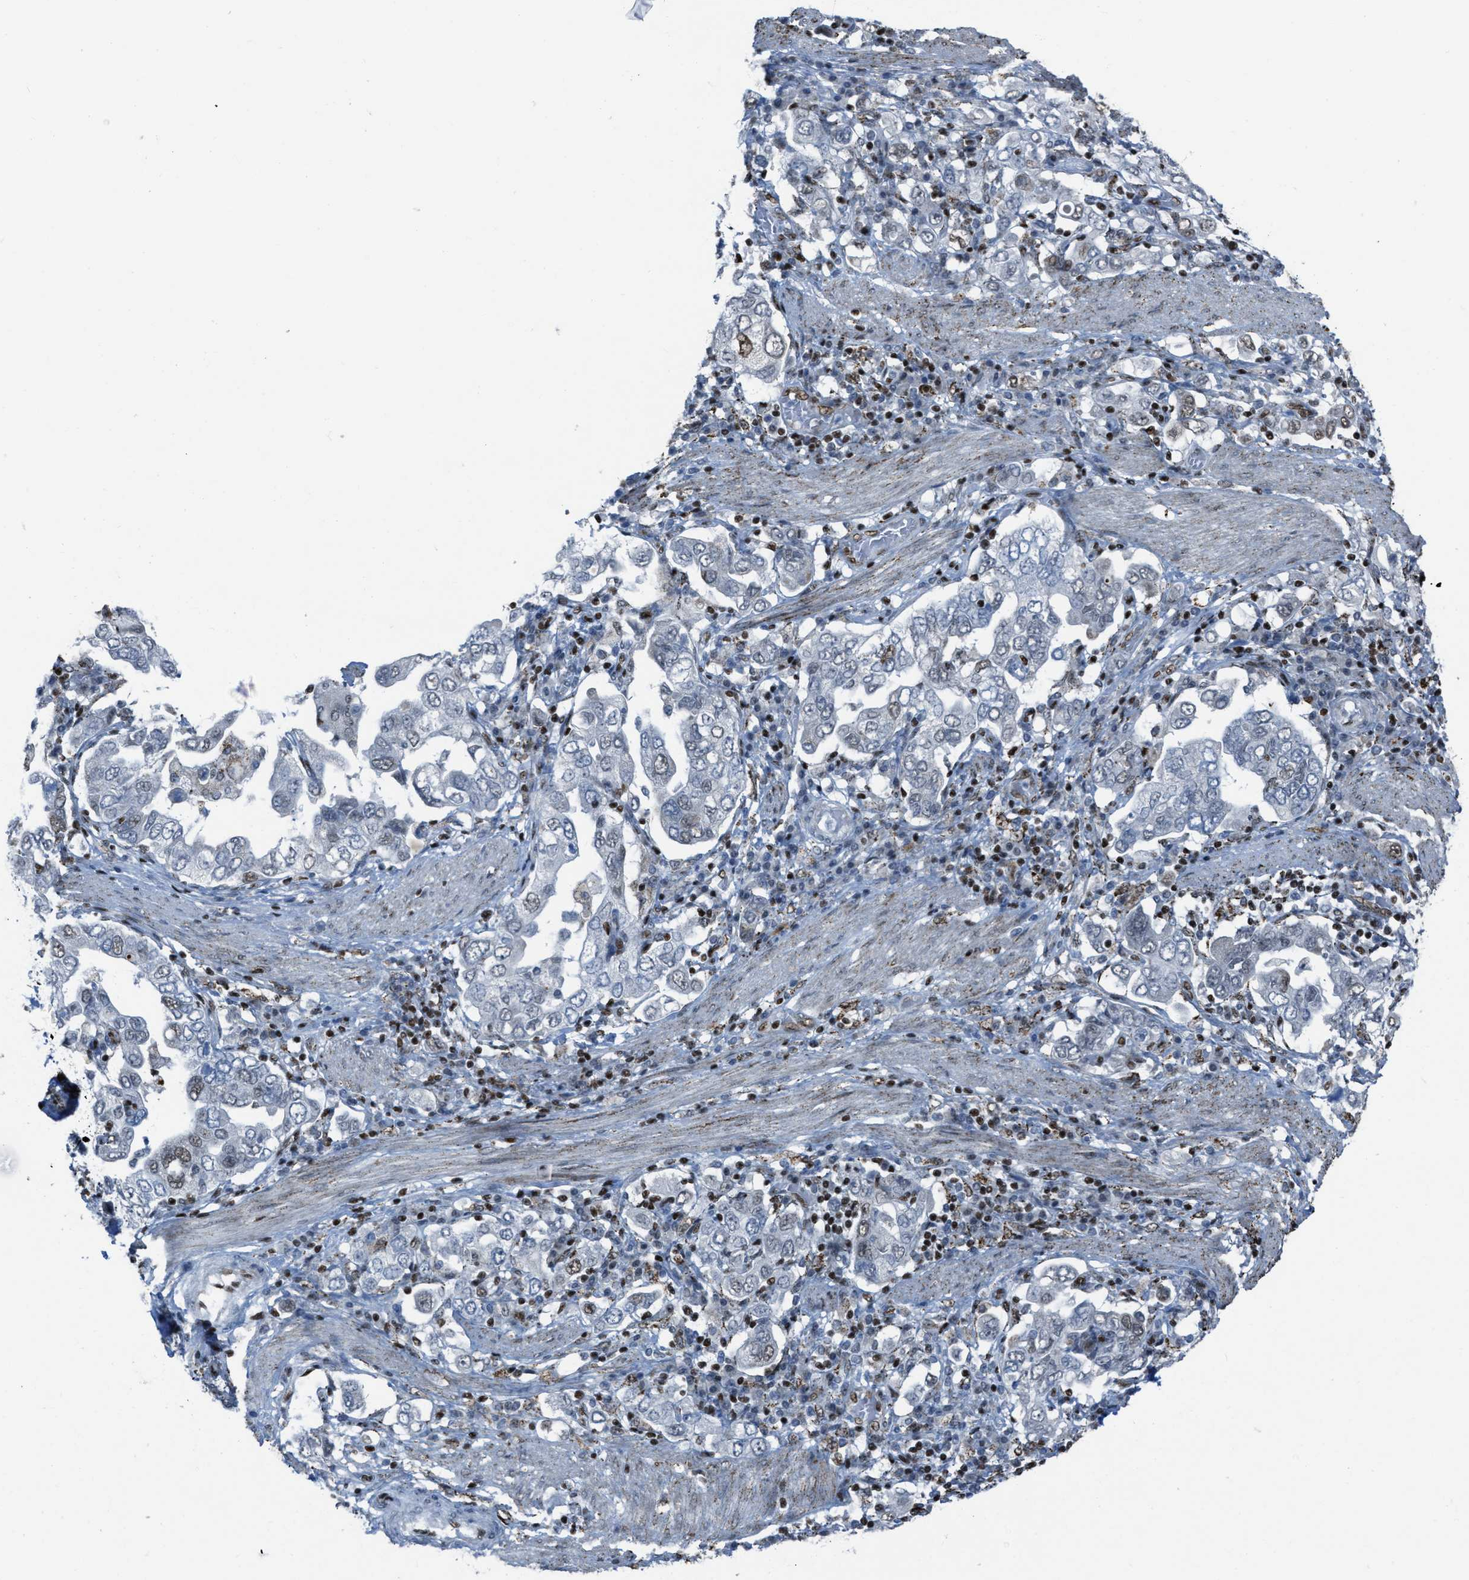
{"staining": {"intensity": "weak", "quantity": "<25%", "location": "nuclear"}, "tissue": "stomach cancer", "cell_type": "Tumor cells", "image_type": "cancer", "snomed": [{"axis": "morphology", "description": "Adenocarcinoma, NOS"}, {"axis": "topography", "description": "Stomach, upper"}], "caption": "Adenocarcinoma (stomach) stained for a protein using IHC shows no positivity tumor cells.", "gene": "SLFN5", "patient": {"sex": "male", "age": 62}}